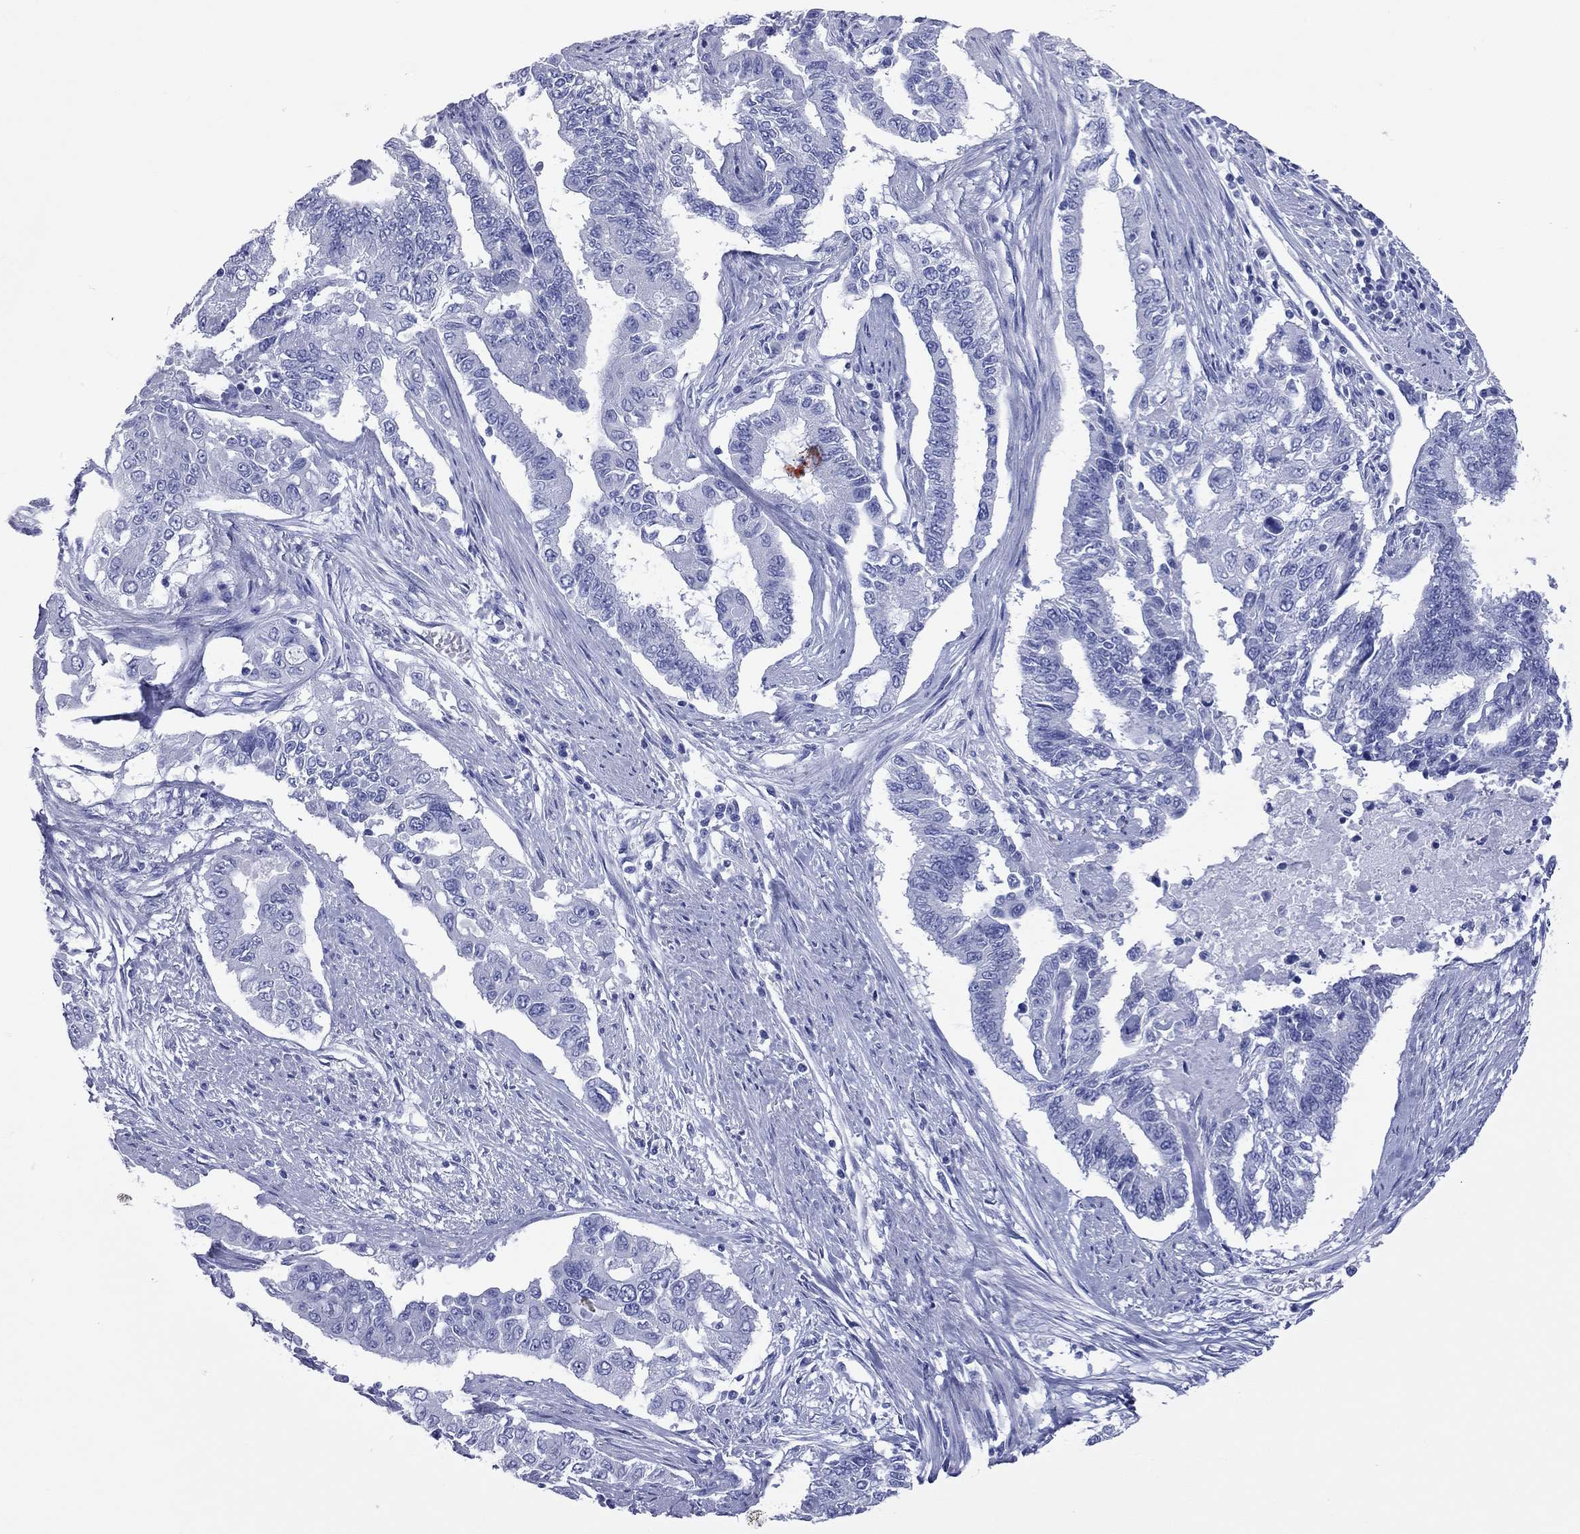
{"staining": {"intensity": "negative", "quantity": "none", "location": "none"}, "tissue": "endometrial cancer", "cell_type": "Tumor cells", "image_type": "cancer", "snomed": [{"axis": "morphology", "description": "Adenocarcinoma, NOS"}, {"axis": "topography", "description": "Uterus"}], "caption": "Endometrial adenocarcinoma was stained to show a protein in brown. There is no significant staining in tumor cells. (DAB IHC visualized using brightfield microscopy, high magnification).", "gene": "VSIG10", "patient": {"sex": "female", "age": 59}}